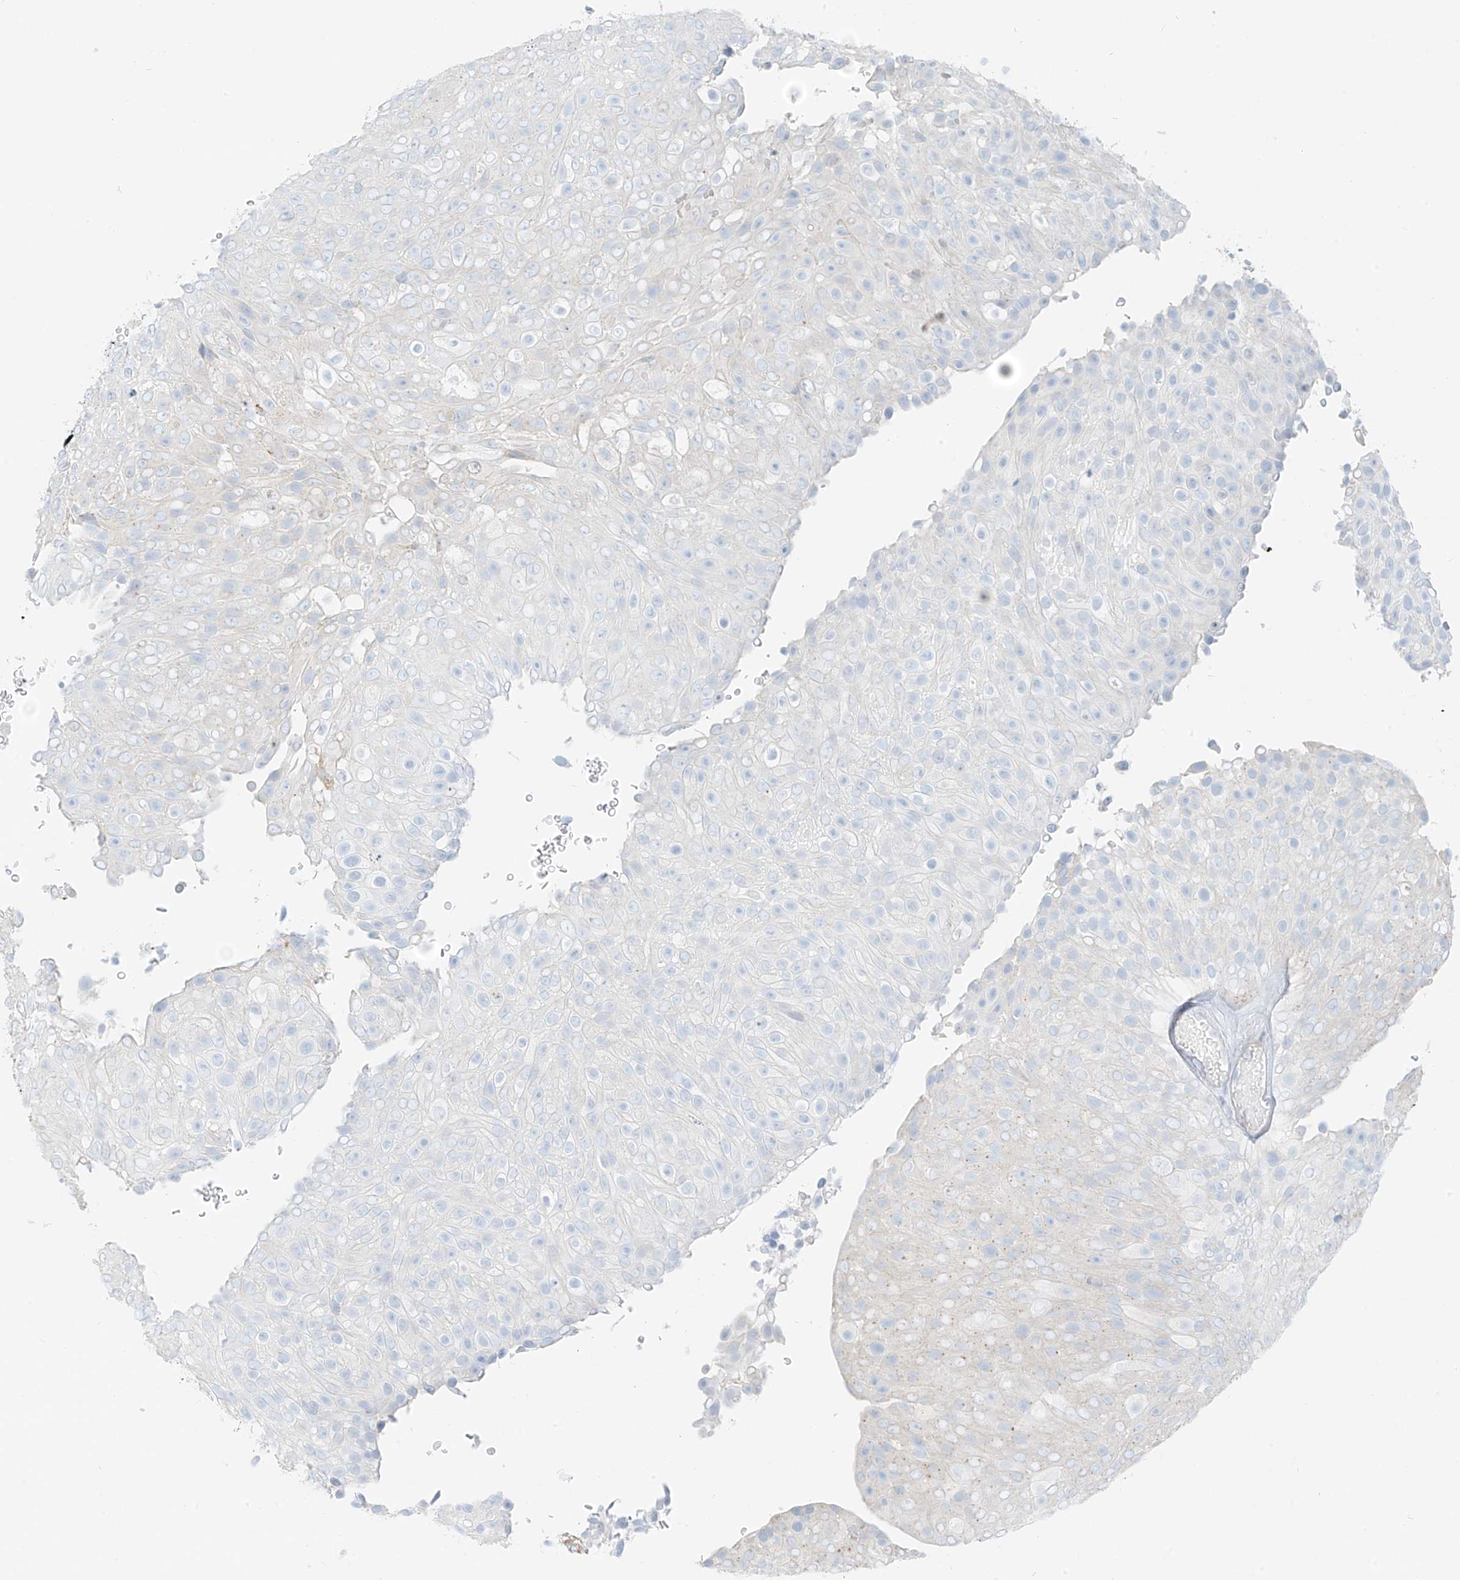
{"staining": {"intensity": "negative", "quantity": "none", "location": "none"}, "tissue": "urothelial cancer", "cell_type": "Tumor cells", "image_type": "cancer", "snomed": [{"axis": "morphology", "description": "Urothelial carcinoma, Low grade"}, {"axis": "topography", "description": "Urinary bladder"}], "caption": "An image of urothelial carcinoma (low-grade) stained for a protein reveals no brown staining in tumor cells.", "gene": "SMCP", "patient": {"sex": "male", "age": 78}}